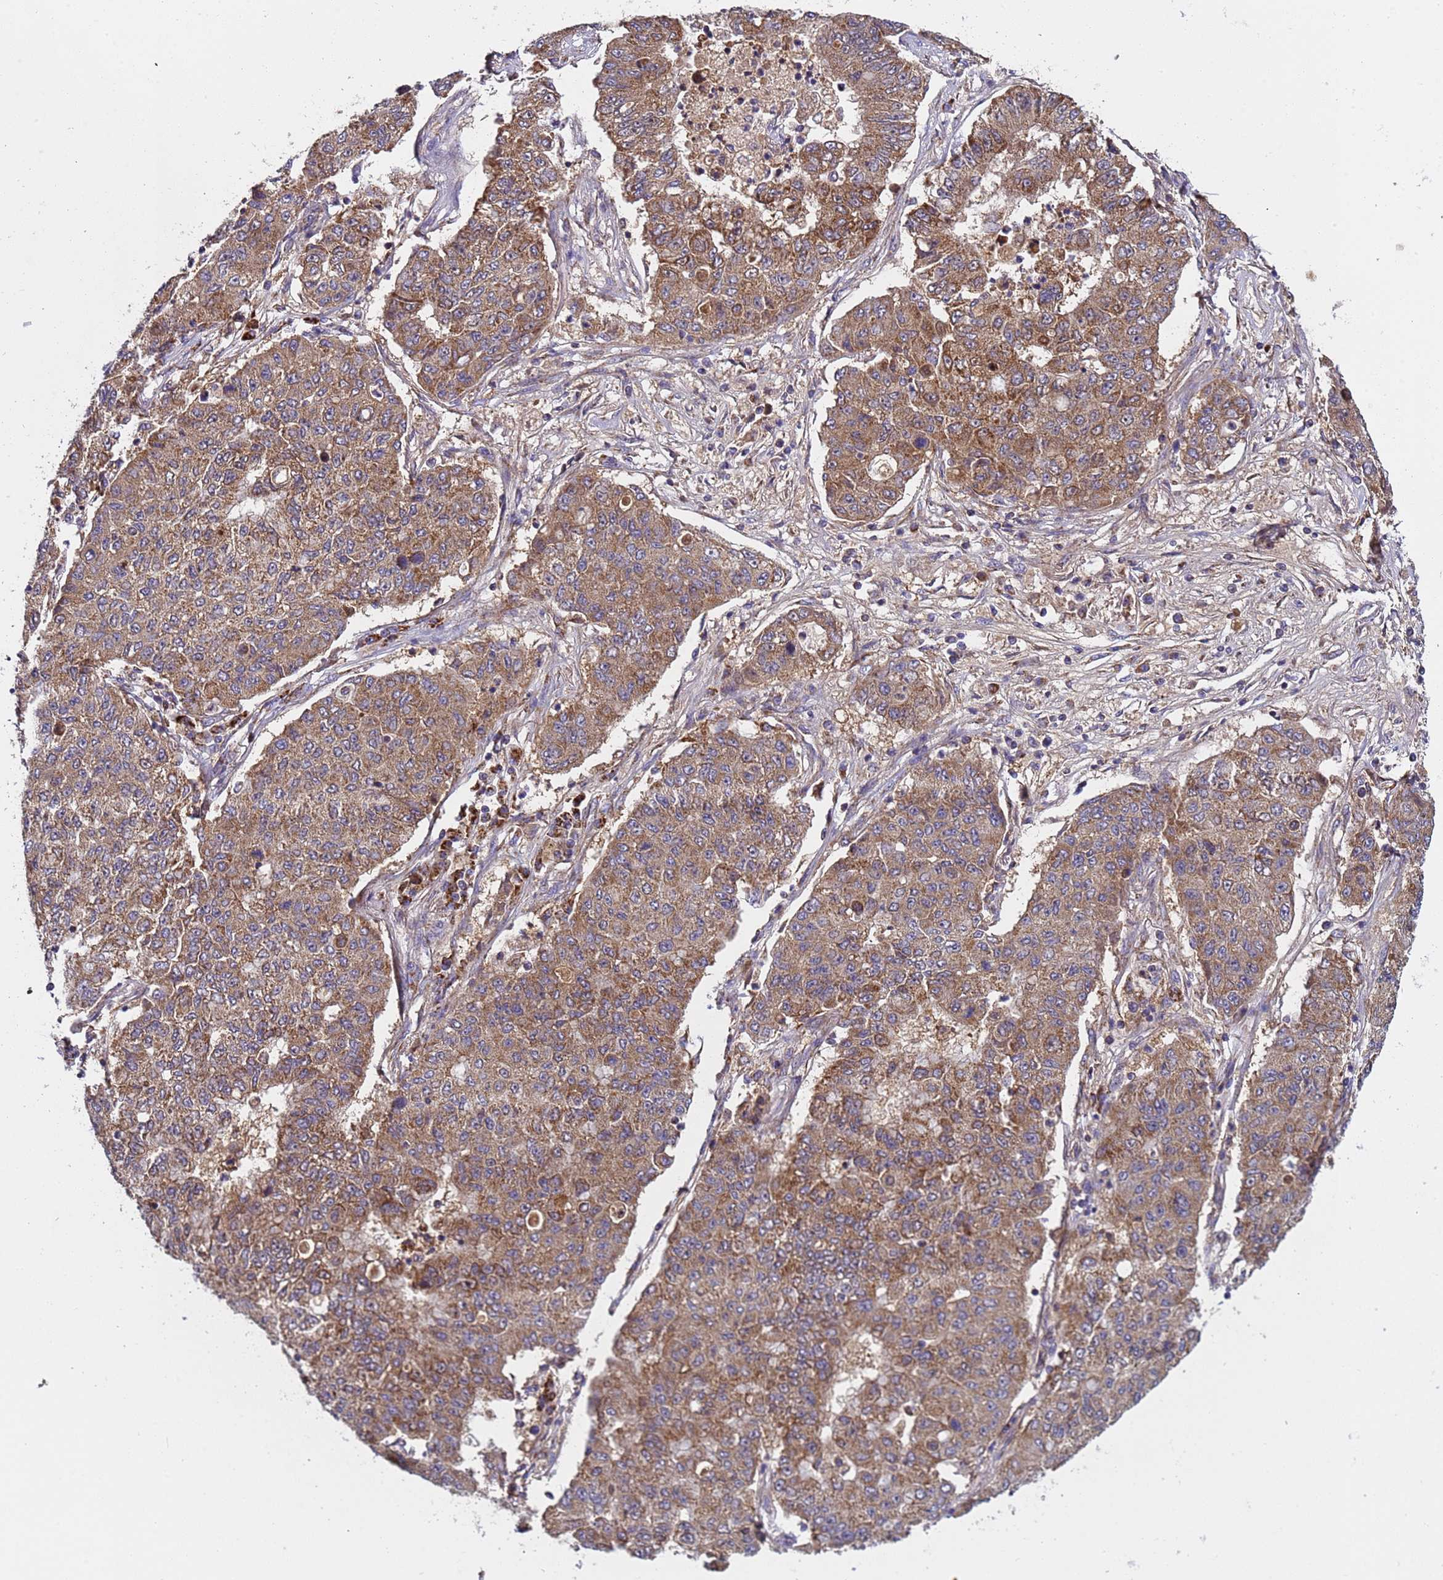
{"staining": {"intensity": "moderate", "quantity": ">75%", "location": "cytoplasmic/membranous"}, "tissue": "lung cancer", "cell_type": "Tumor cells", "image_type": "cancer", "snomed": [{"axis": "morphology", "description": "Squamous cell carcinoma, NOS"}, {"axis": "topography", "description": "Lung"}], "caption": "Immunohistochemical staining of lung cancer (squamous cell carcinoma) reveals medium levels of moderate cytoplasmic/membranous protein staining in approximately >75% of tumor cells. (Brightfield microscopy of DAB IHC at high magnification).", "gene": "TMEM126A", "patient": {"sex": "male", "age": 74}}